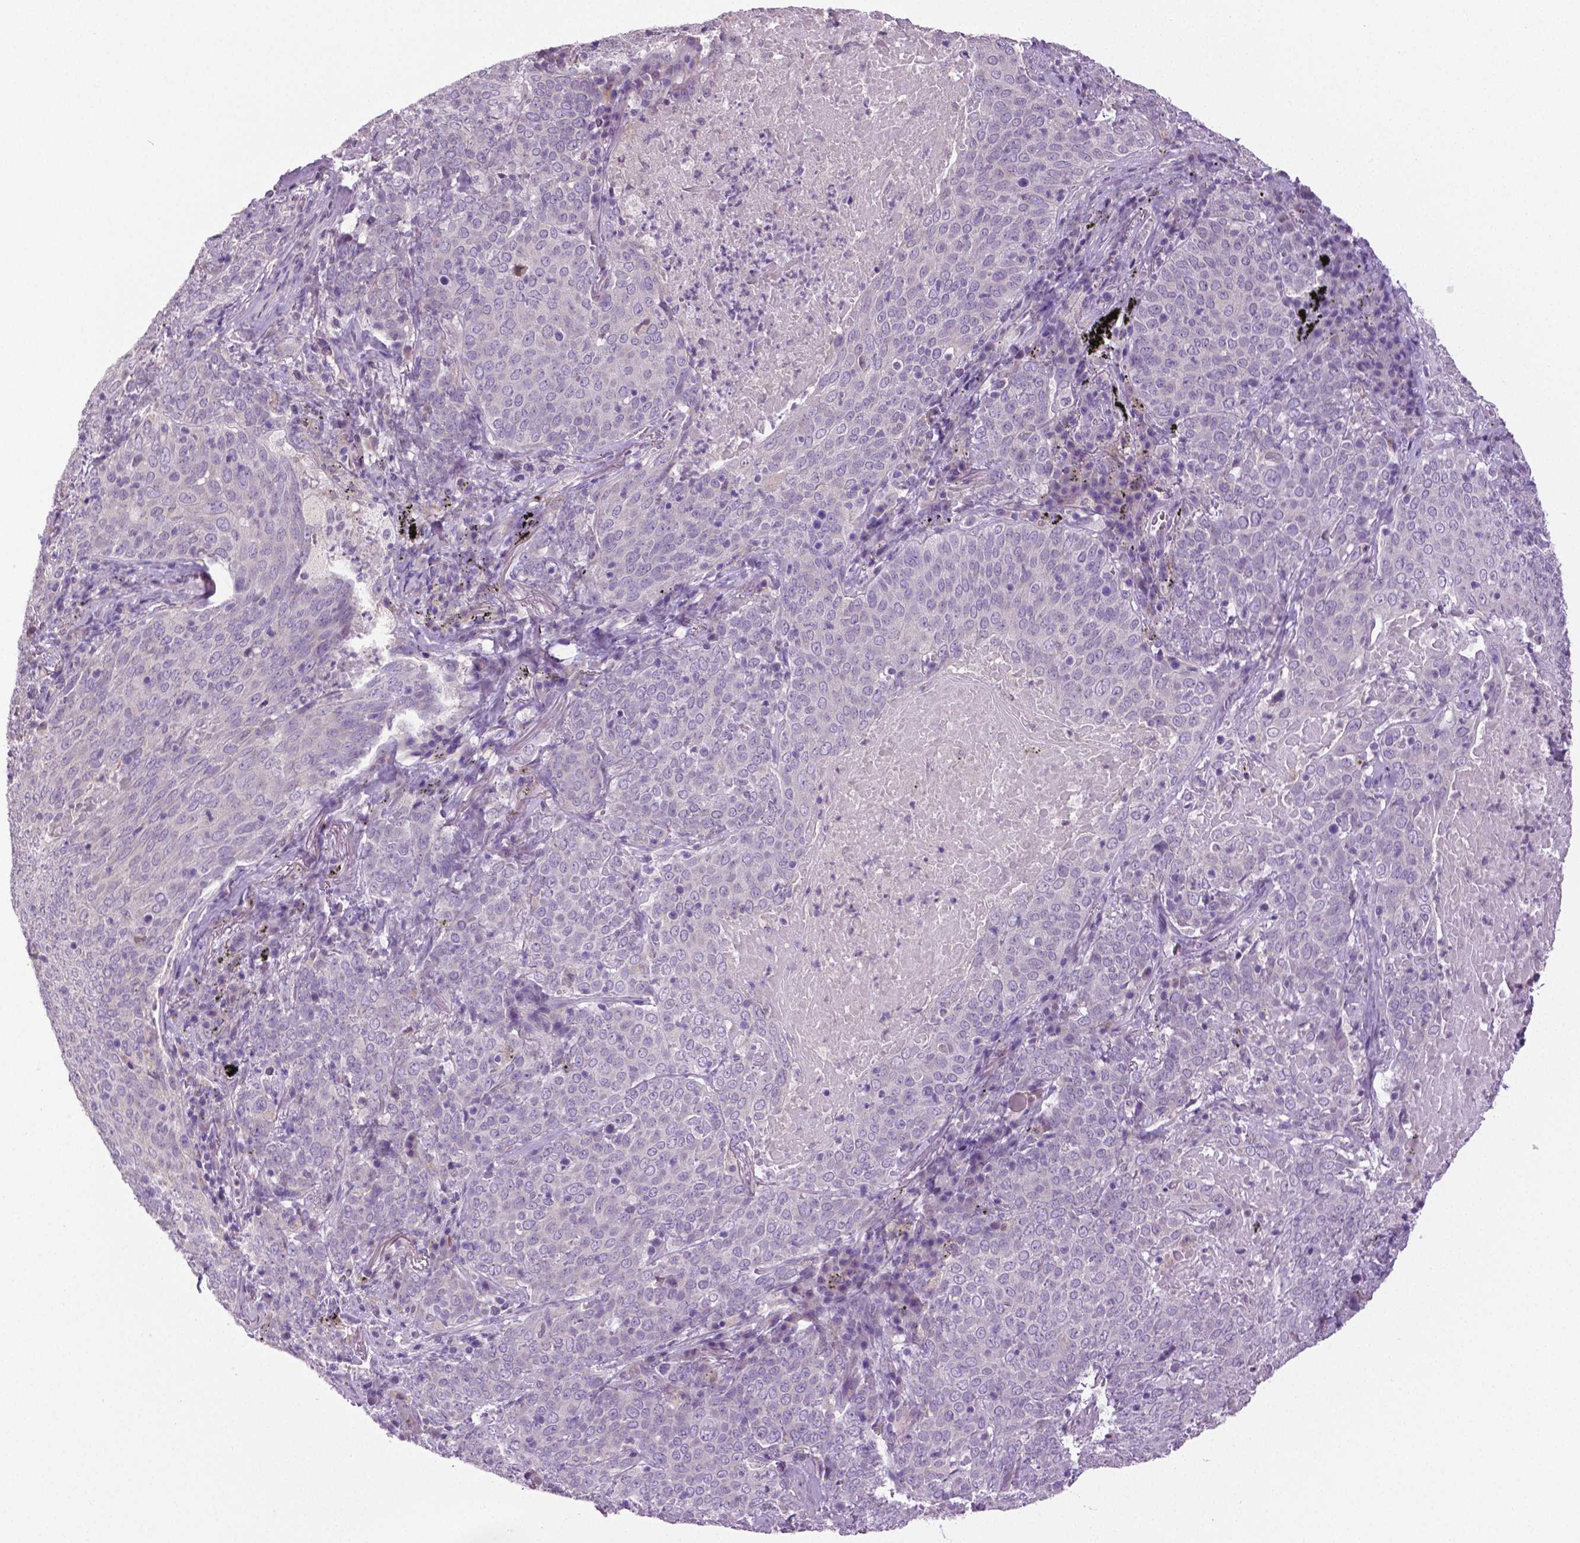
{"staining": {"intensity": "negative", "quantity": "none", "location": "none"}, "tissue": "lung cancer", "cell_type": "Tumor cells", "image_type": "cancer", "snomed": [{"axis": "morphology", "description": "Squamous cell carcinoma, NOS"}, {"axis": "topography", "description": "Lung"}], "caption": "Immunohistochemistry (IHC) of human lung cancer (squamous cell carcinoma) displays no positivity in tumor cells.", "gene": "DNAH12", "patient": {"sex": "male", "age": 82}}